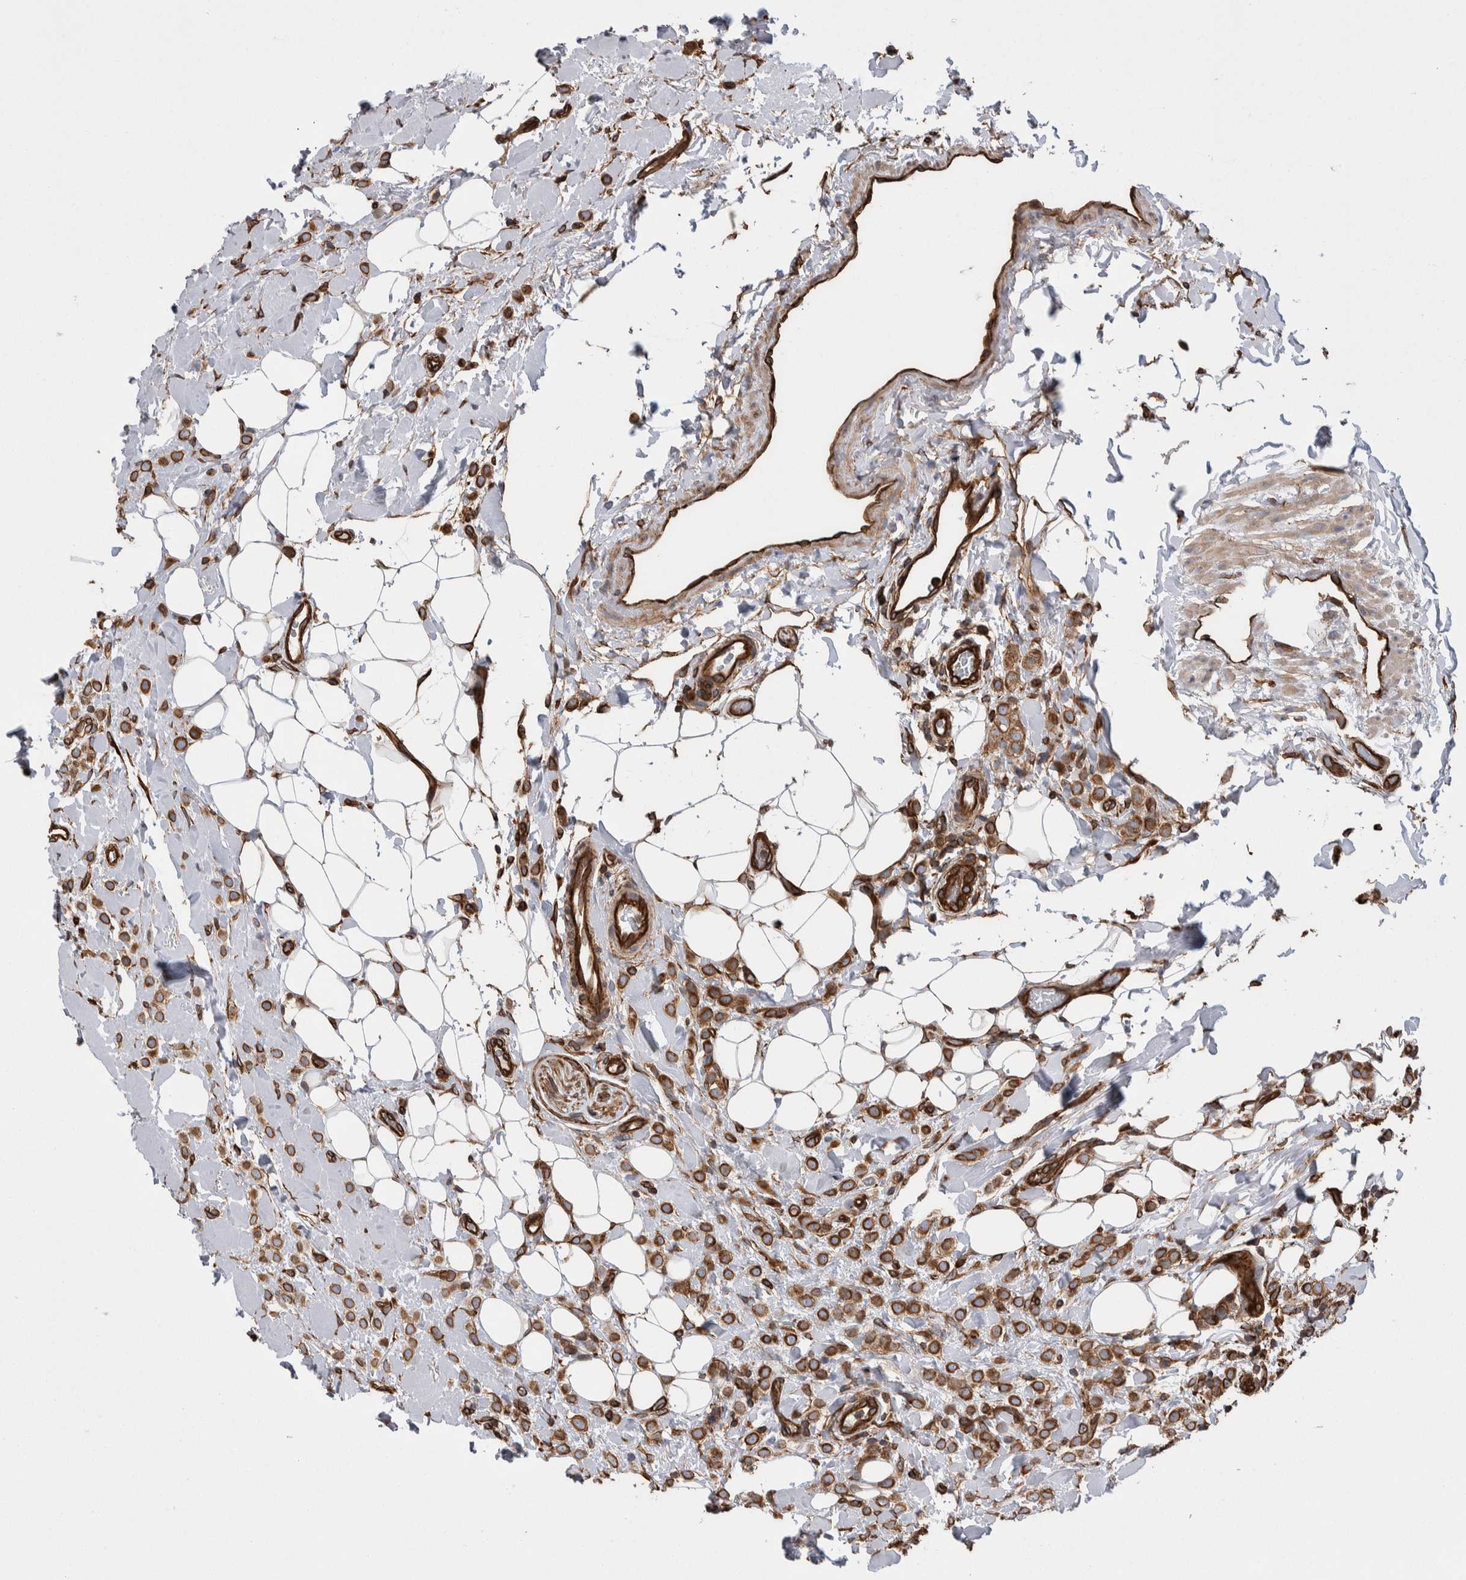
{"staining": {"intensity": "strong", "quantity": ">75%", "location": "cytoplasmic/membranous"}, "tissue": "breast cancer", "cell_type": "Tumor cells", "image_type": "cancer", "snomed": [{"axis": "morphology", "description": "Normal tissue, NOS"}, {"axis": "morphology", "description": "Lobular carcinoma"}, {"axis": "topography", "description": "Breast"}], "caption": "Immunohistochemical staining of human lobular carcinoma (breast) displays high levels of strong cytoplasmic/membranous positivity in approximately >75% of tumor cells.", "gene": "KIF12", "patient": {"sex": "female", "age": 50}}